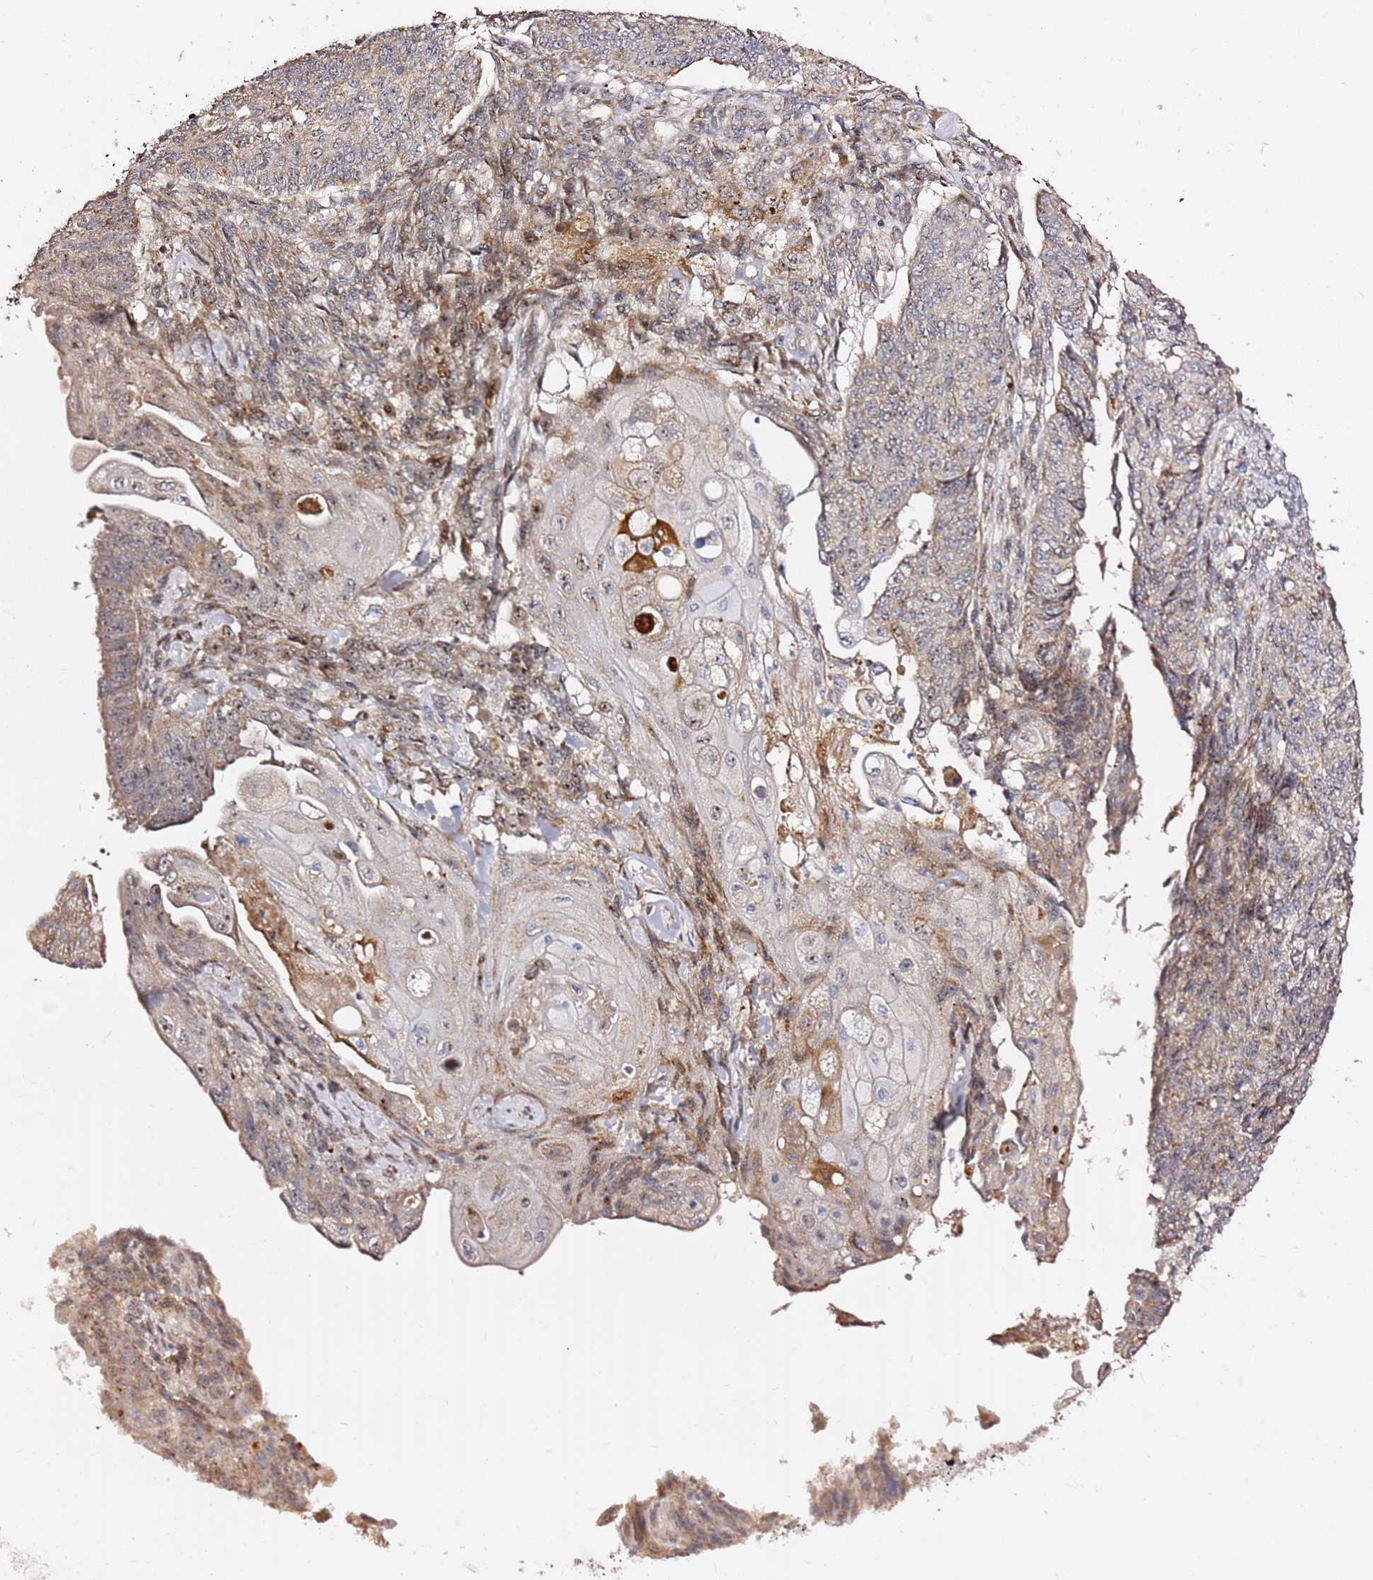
{"staining": {"intensity": "weak", "quantity": ">75%", "location": "cytoplasmic/membranous"}, "tissue": "endometrial cancer", "cell_type": "Tumor cells", "image_type": "cancer", "snomed": [{"axis": "morphology", "description": "Adenocarcinoma, NOS"}, {"axis": "topography", "description": "Endometrium"}], "caption": "The immunohistochemical stain shows weak cytoplasmic/membranous expression in tumor cells of endometrial cancer tissue. (DAB = brown stain, brightfield microscopy at high magnification).", "gene": "KIF25", "patient": {"sex": "female", "age": 32}}